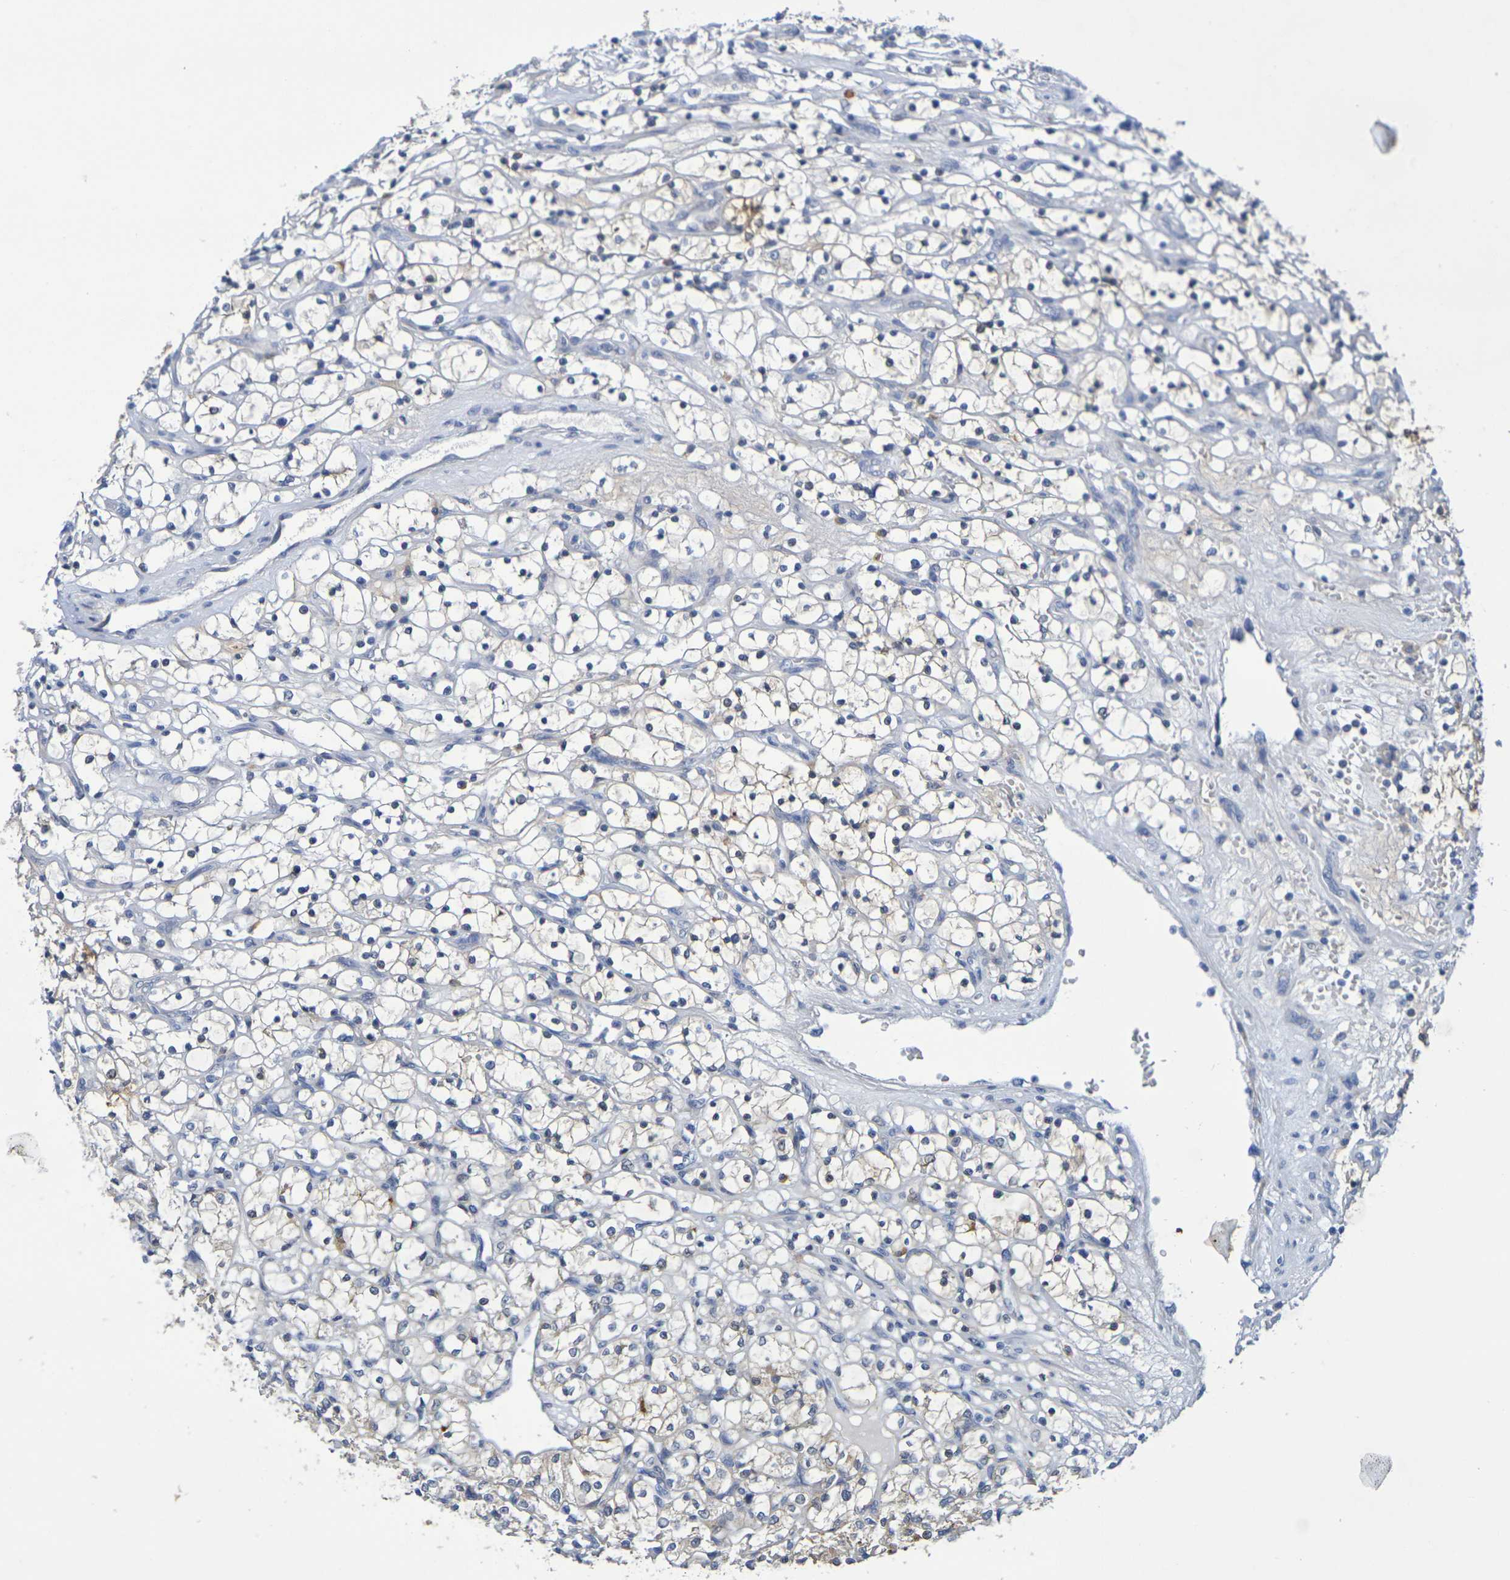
{"staining": {"intensity": "negative", "quantity": "none", "location": "none"}, "tissue": "renal cancer", "cell_type": "Tumor cells", "image_type": "cancer", "snomed": [{"axis": "morphology", "description": "Adenocarcinoma, NOS"}, {"axis": "topography", "description": "Kidney"}], "caption": "Protein analysis of renal adenocarcinoma reveals no significant staining in tumor cells.", "gene": "SDC4", "patient": {"sex": "female", "age": 69}}